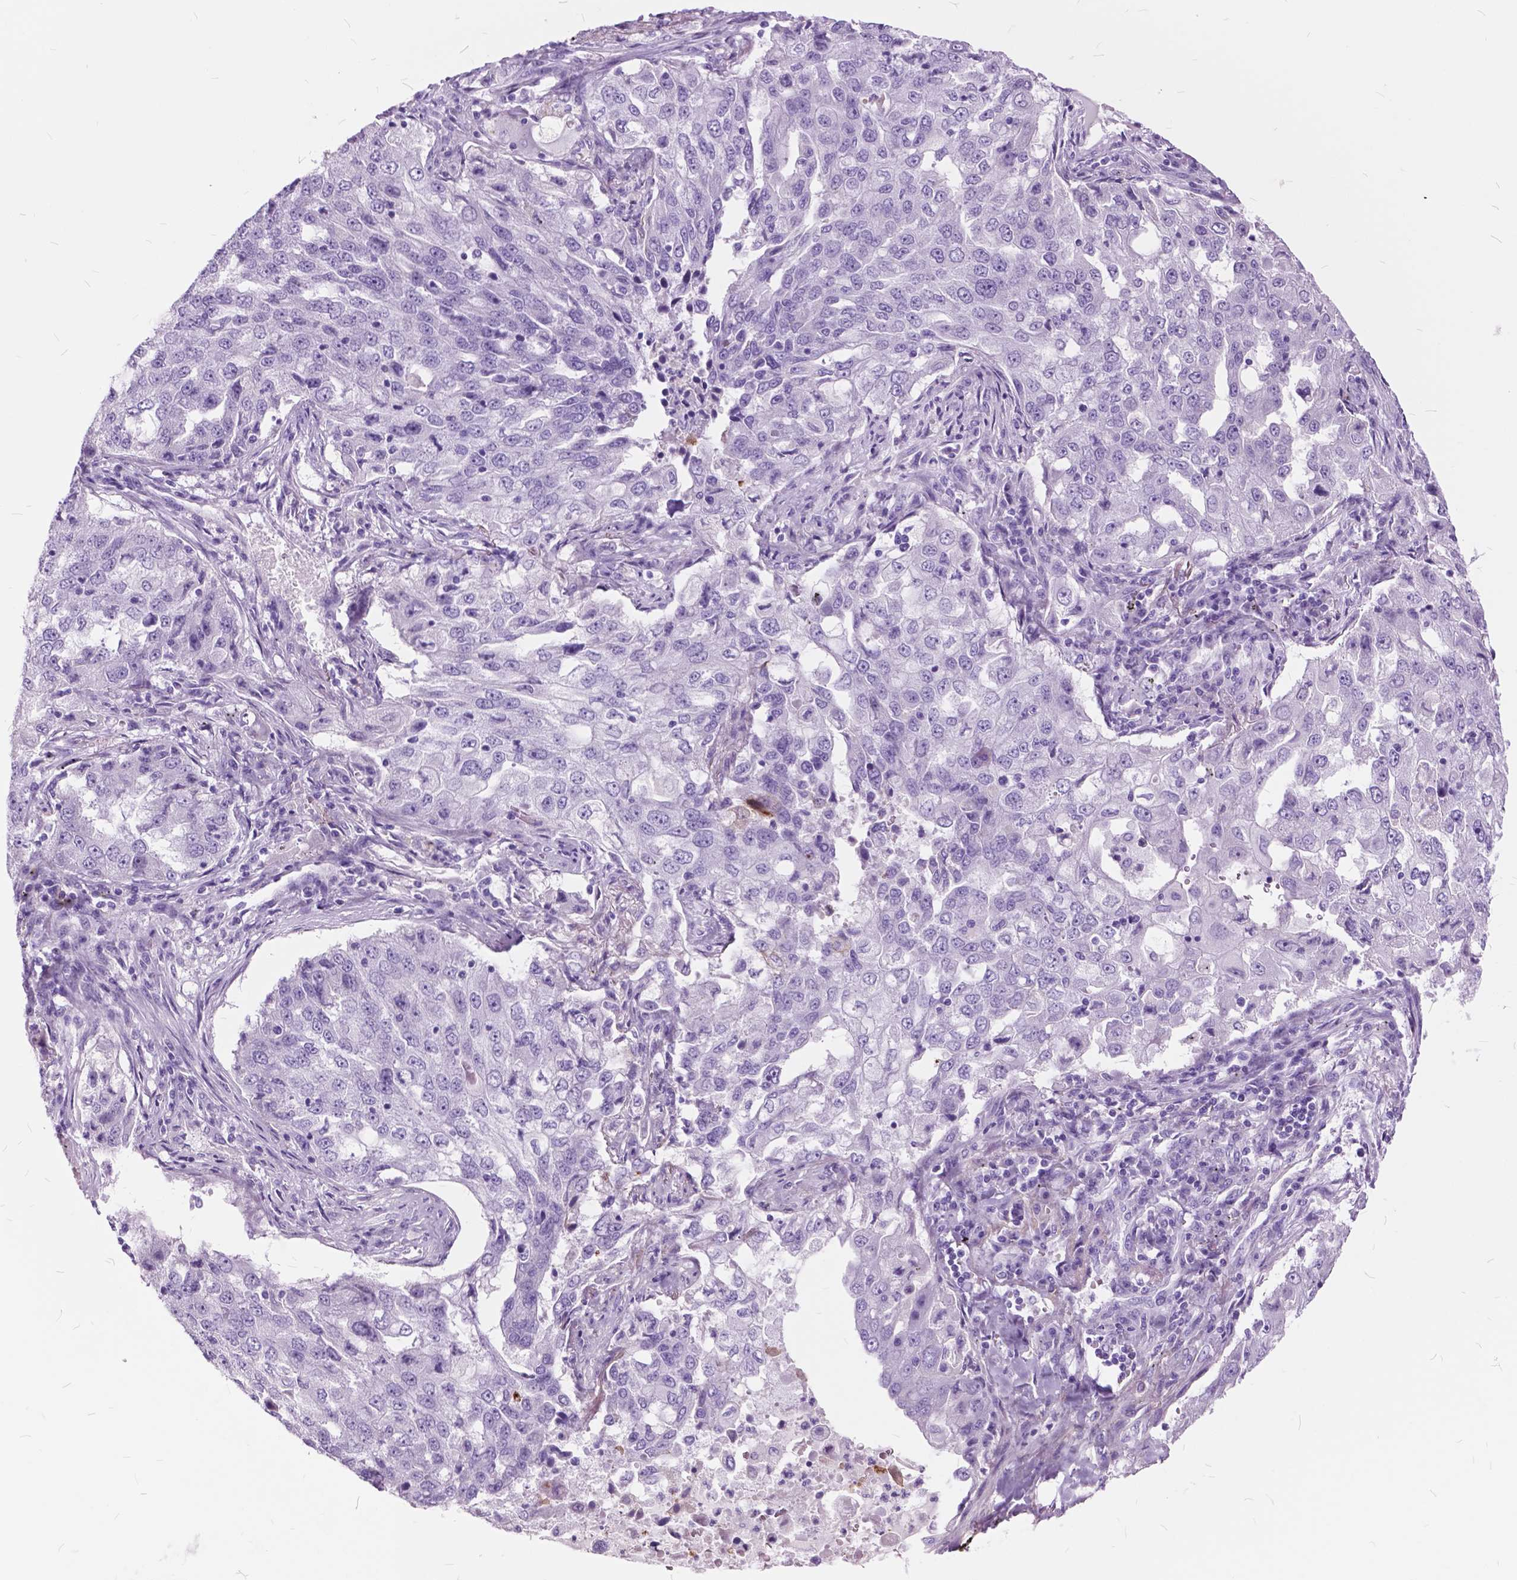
{"staining": {"intensity": "negative", "quantity": "none", "location": "none"}, "tissue": "lung cancer", "cell_type": "Tumor cells", "image_type": "cancer", "snomed": [{"axis": "morphology", "description": "Adenocarcinoma, NOS"}, {"axis": "topography", "description": "Lung"}], "caption": "Adenocarcinoma (lung) was stained to show a protein in brown. There is no significant positivity in tumor cells. (DAB immunohistochemistry visualized using brightfield microscopy, high magnification).", "gene": "GDF9", "patient": {"sex": "female", "age": 61}}